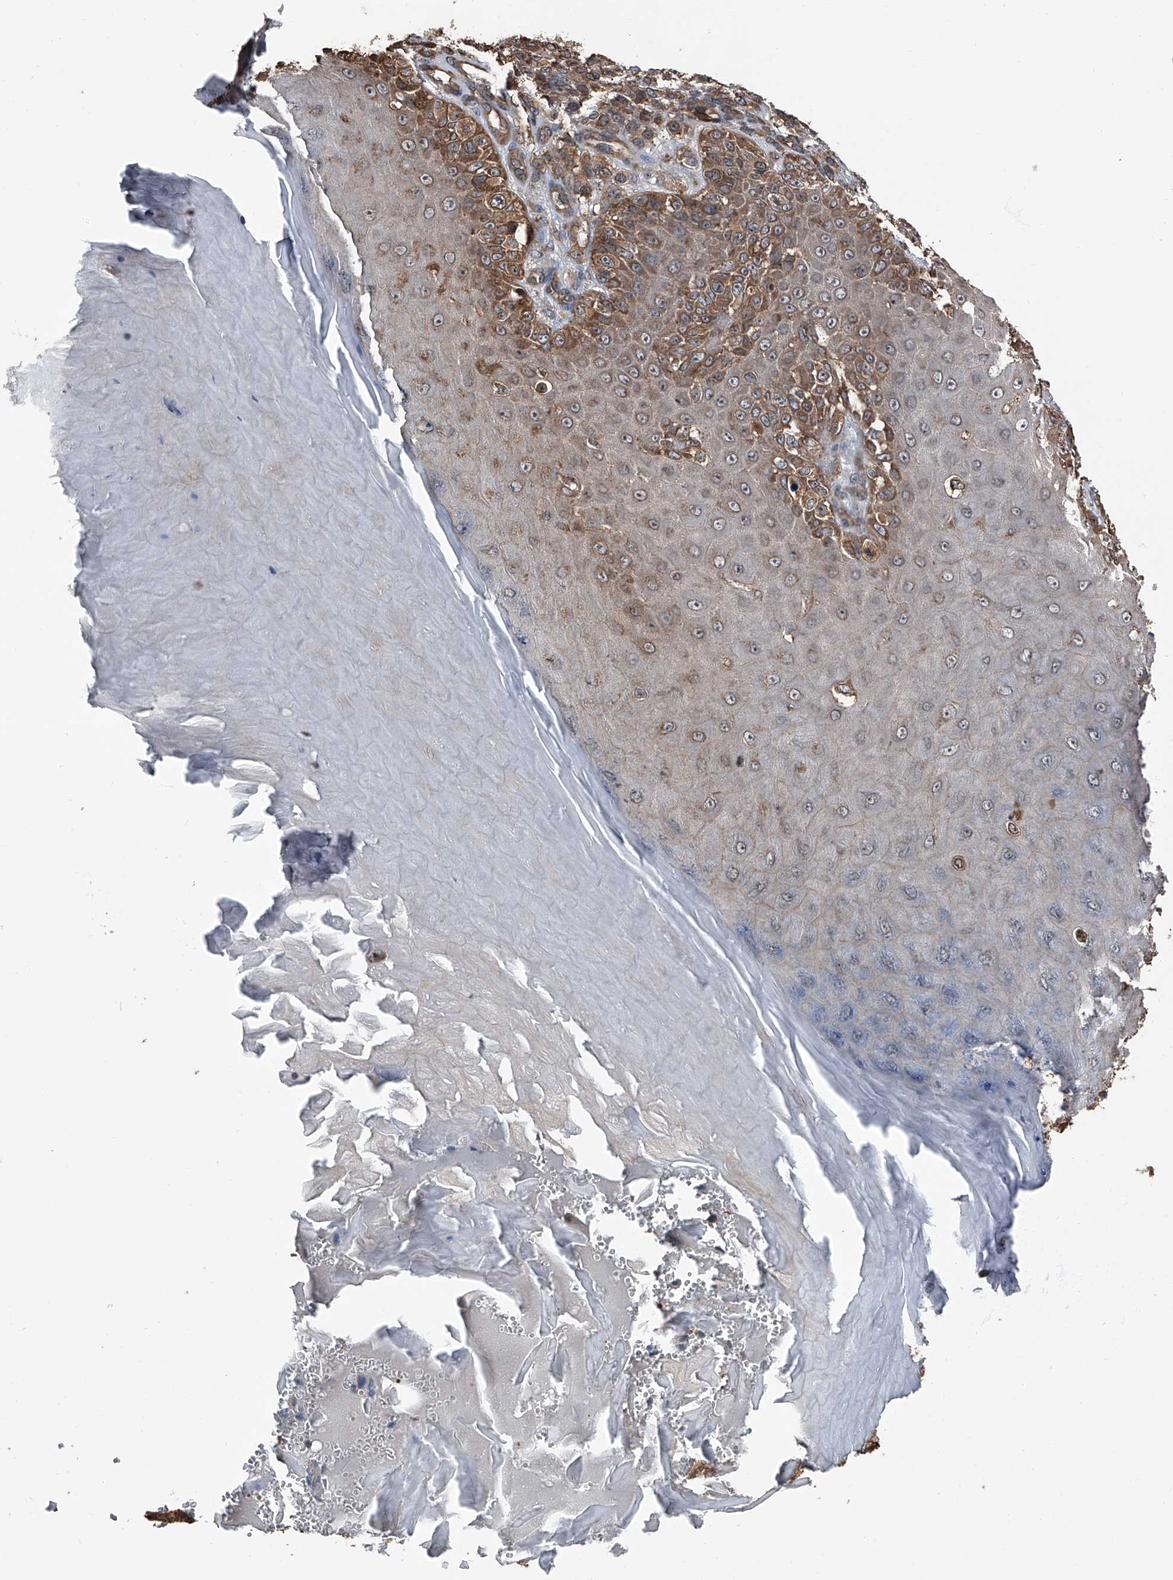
{"staining": {"intensity": "strong", "quantity": "<25%", "location": "cytoplasmic/membranous"}, "tissue": "melanoma", "cell_type": "Tumor cells", "image_type": "cancer", "snomed": [{"axis": "morphology", "description": "Malignant melanoma, NOS"}, {"axis": "topography", "description": "Skin"}], "caption": "Melanoma stained for a protein (brown) reveals strong cytoplasmic/membranous positive expression in about <25% of tumor cells.", "gene": "KCNJ2", "patient": {"sex": "female", "age": 55}}